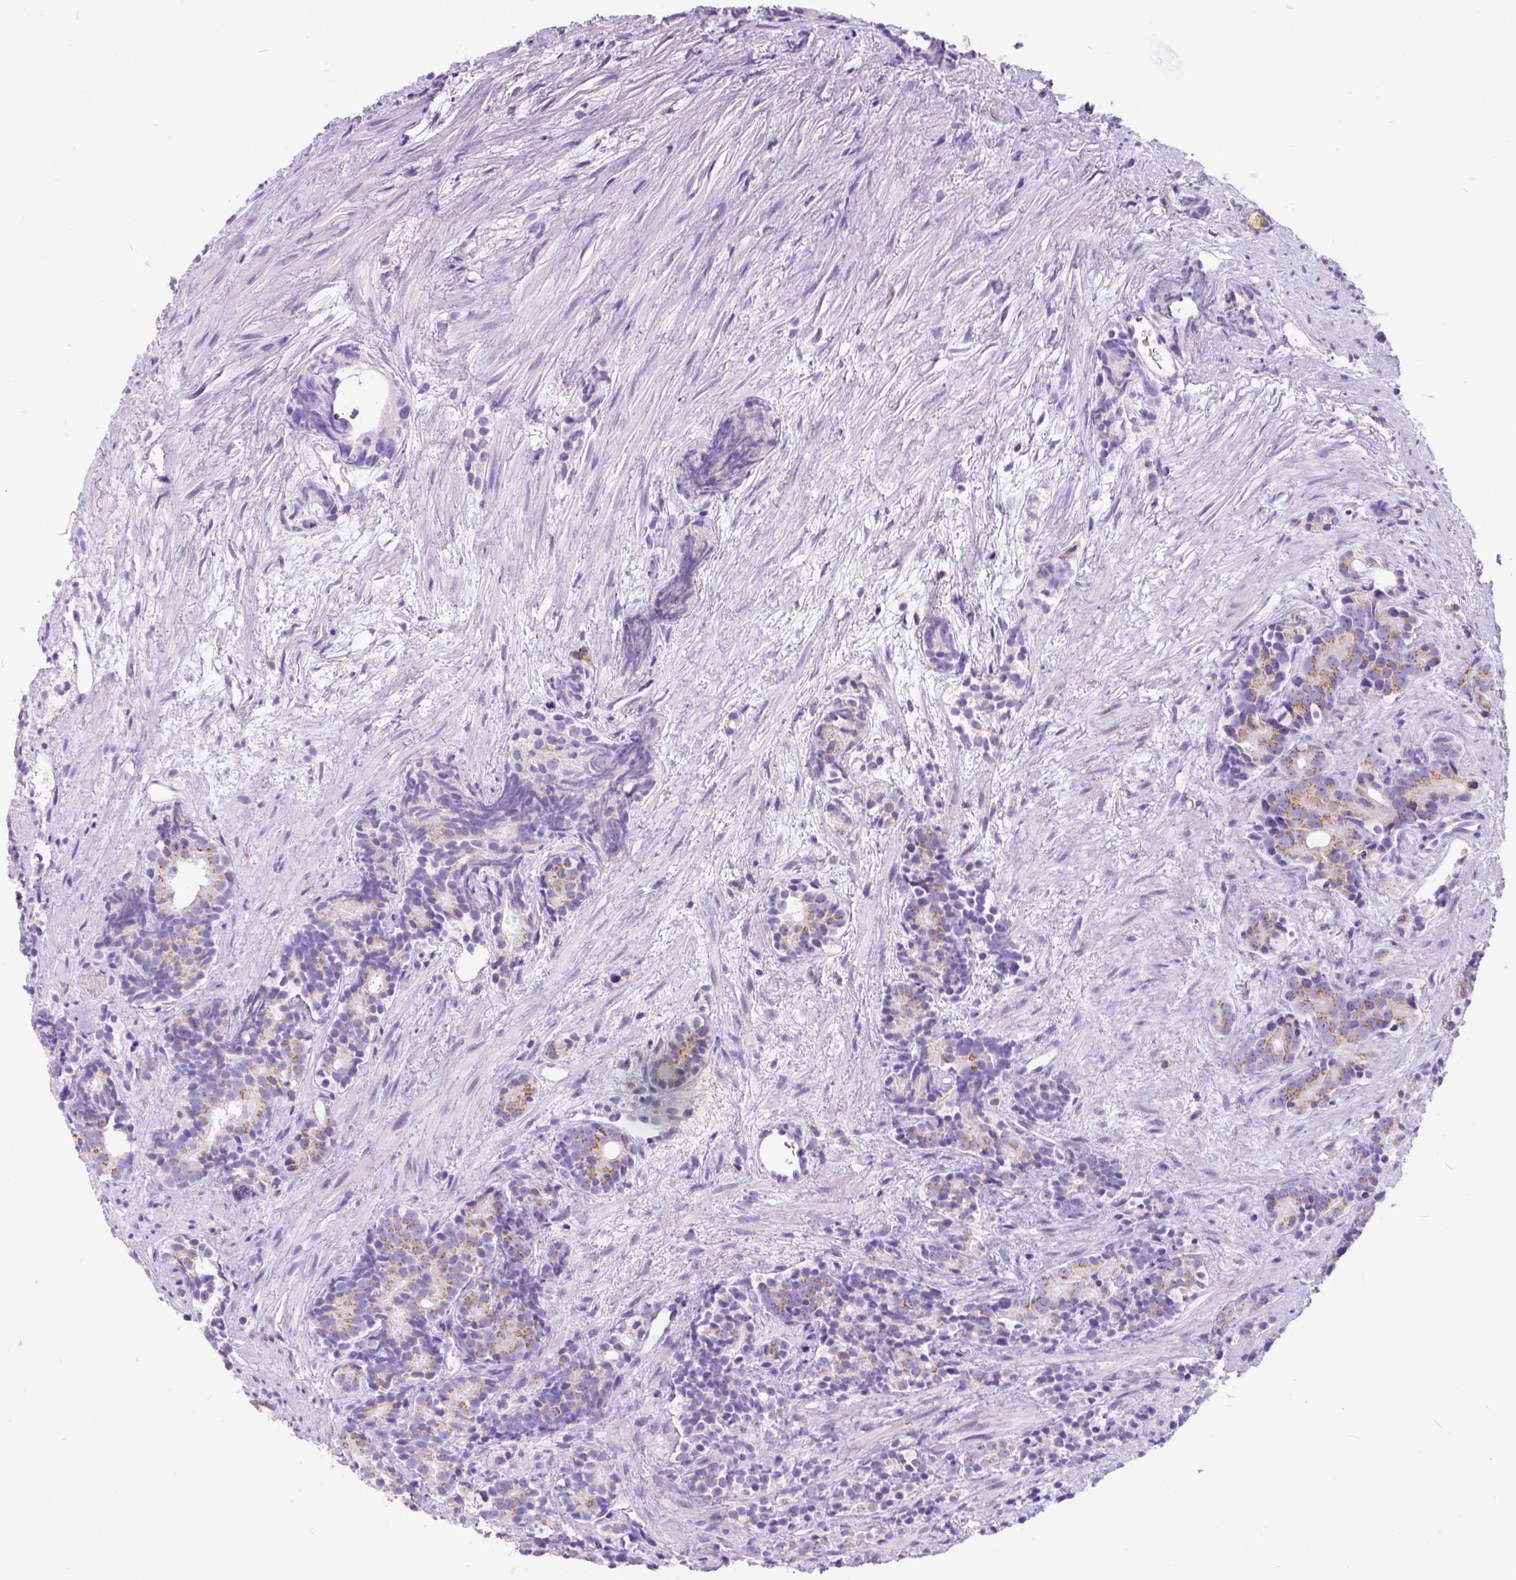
{"staining": {"intensity": "moderate", "quantity": "25%-75%", "location": "cytoplasmic/membranous"}, "tissue": "prostate cancer", "cell_type": "Tumor cells", "image_type": "cancer", "snomed": [{"axis": "morphology", "description": "Adenocarcinoma, High grade"}, {"axis": "topography", "description": "Prostate"}], "caption": "Prostate cancer (adenocarcinoma (high-grade)) tissue demonstrates moderate cytoplasmic/membranous staining in approximately 25%-75% of tumor cells, visualized by immunohistochemistry.", "gene": "PHF7", "patient": {"sex": "male", "age": 84}}